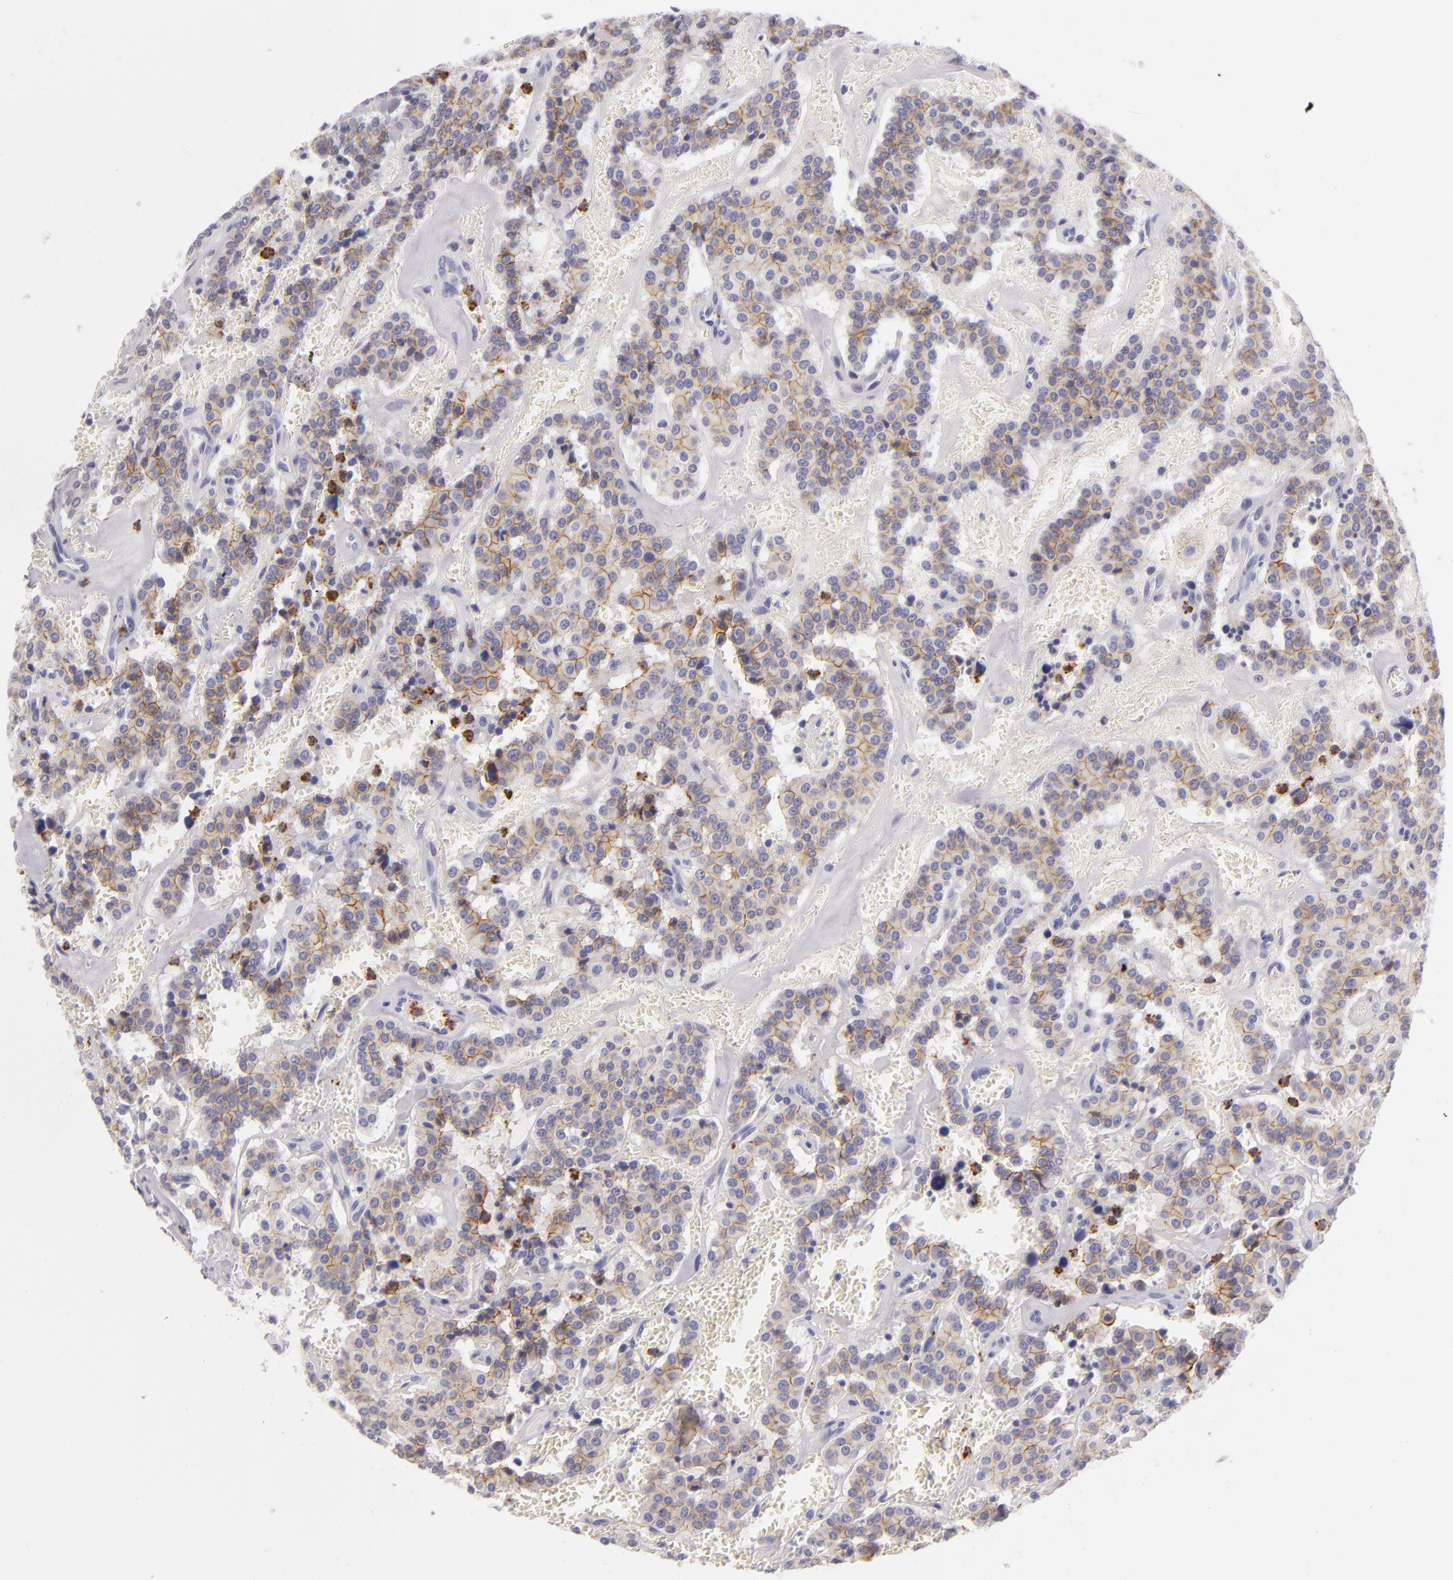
{"staining": {"intensity": "moderate", "quantity": ">75%", "location": "cytoplasmic/membranous"}, "tissue": "carcinoid", "cell_type": "Tumor cells", "image_type": "cancer", "snomed": [{"axis": "morphology", "description": "Carcinoid, malignant, NOS"}, {"axis": "topography", "description": "Bronchus"}], "caption": "Moderate cytoplasmic/membranous protein staining is appreciated in about >75% of tumor cells in malignant carcinoid.", "gene": "CDH3", "patient": {"sex": "male", "age": 55}}